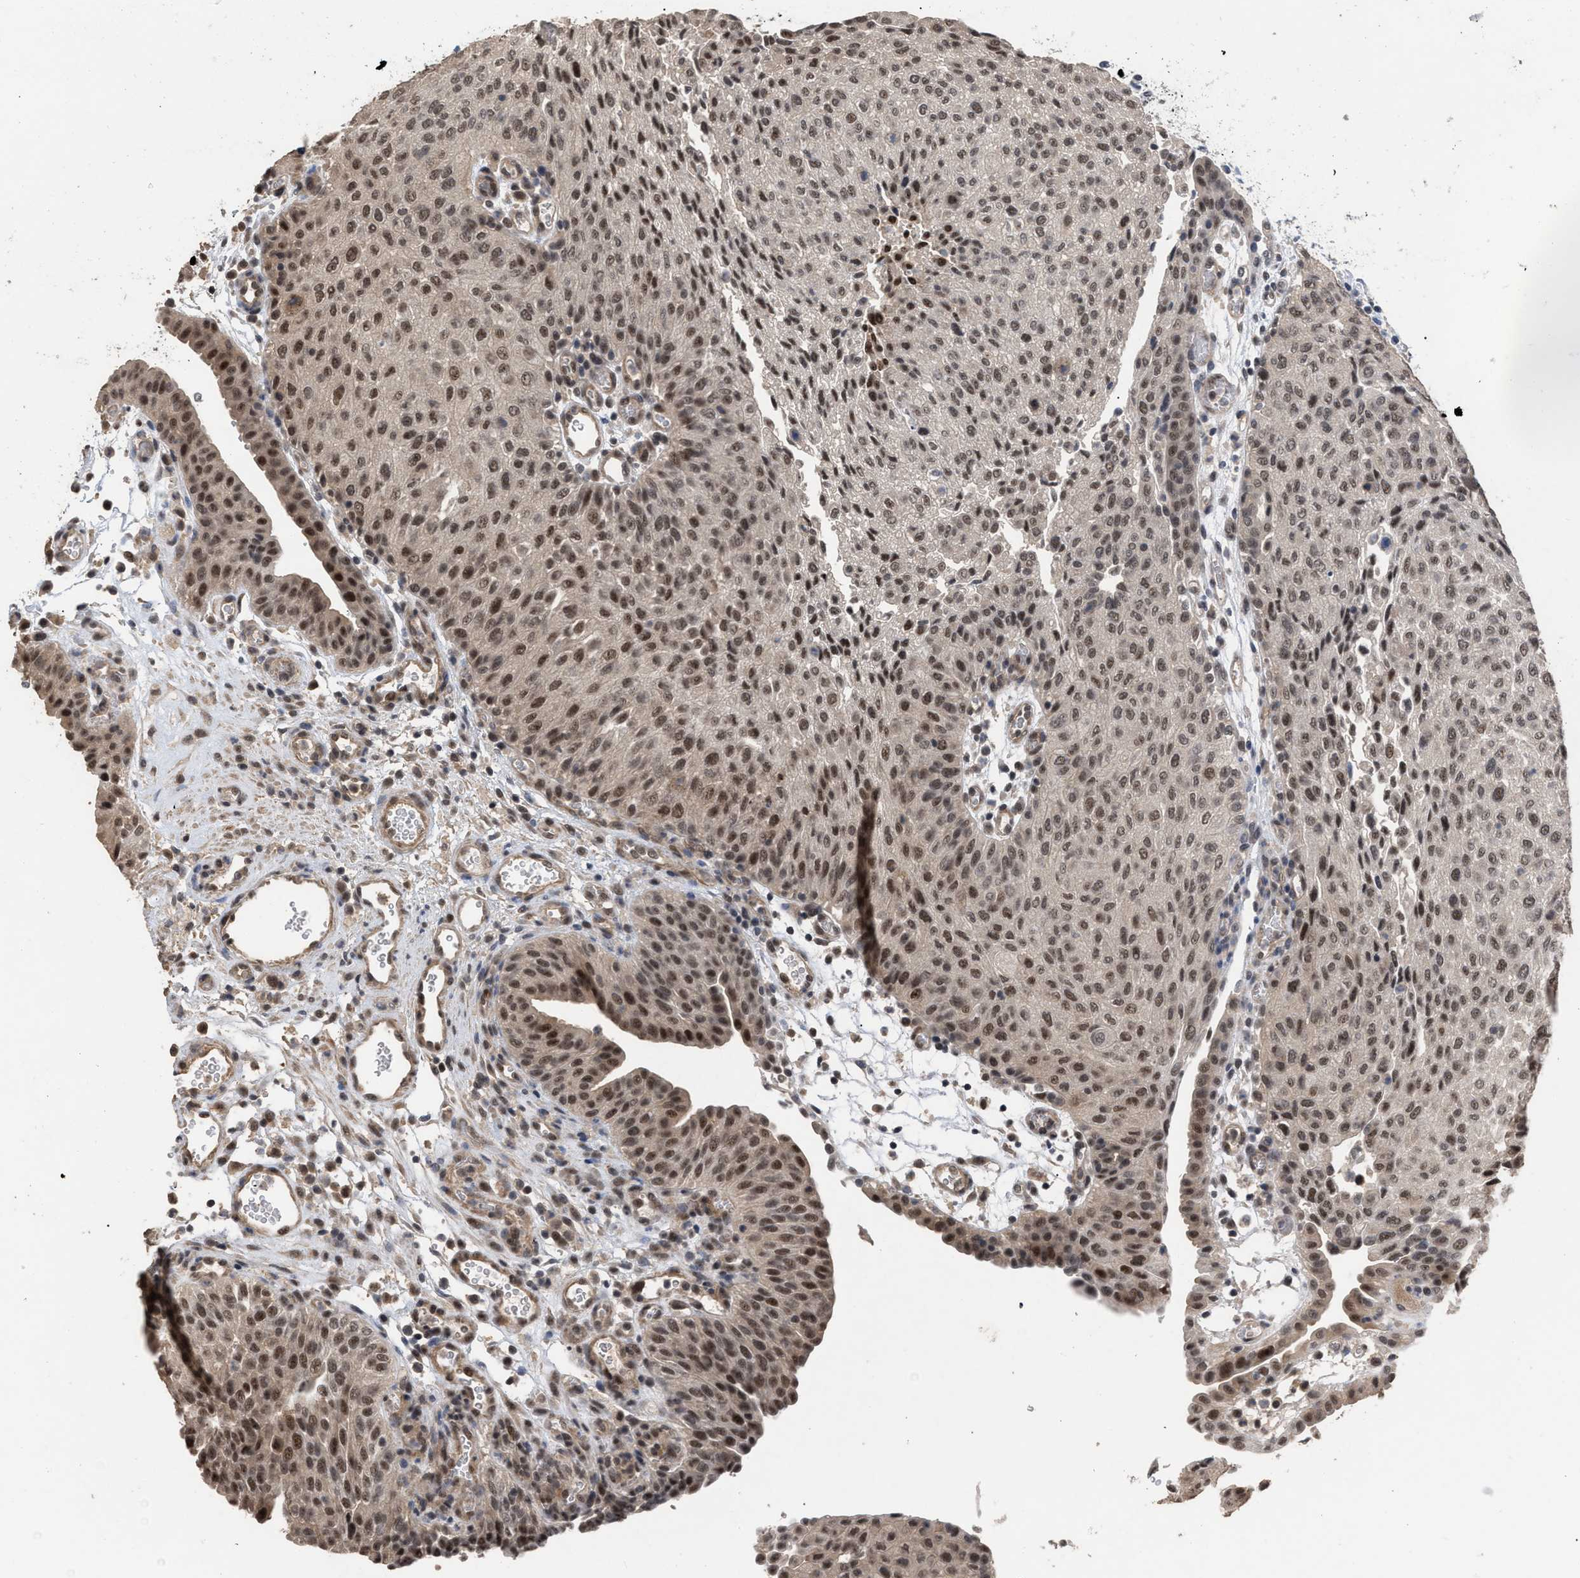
{"staining": {"intensity": "moderate", "quantity": ">75%", "location": "nuclear"}, "tissue": "urothelial cancer", "cell_type": "Tumor cells", "image_type": "cancer", "snomed": [{"axis": "morphology", "description": "Urothelial carcinoma, Low grade"}, {"axis": "morphology", "description": "Urothelial carcinoma, High grade"}, {"axis": "topography", "description": "Urinary bladder"}], "caption": "Protein staining of urothelial cancer tissue demonstrates moderate nuclear staining in approximately >75% of tumor cells.", "gene": "JAZF1", "patient": {"sex": "male", "age": 35}}